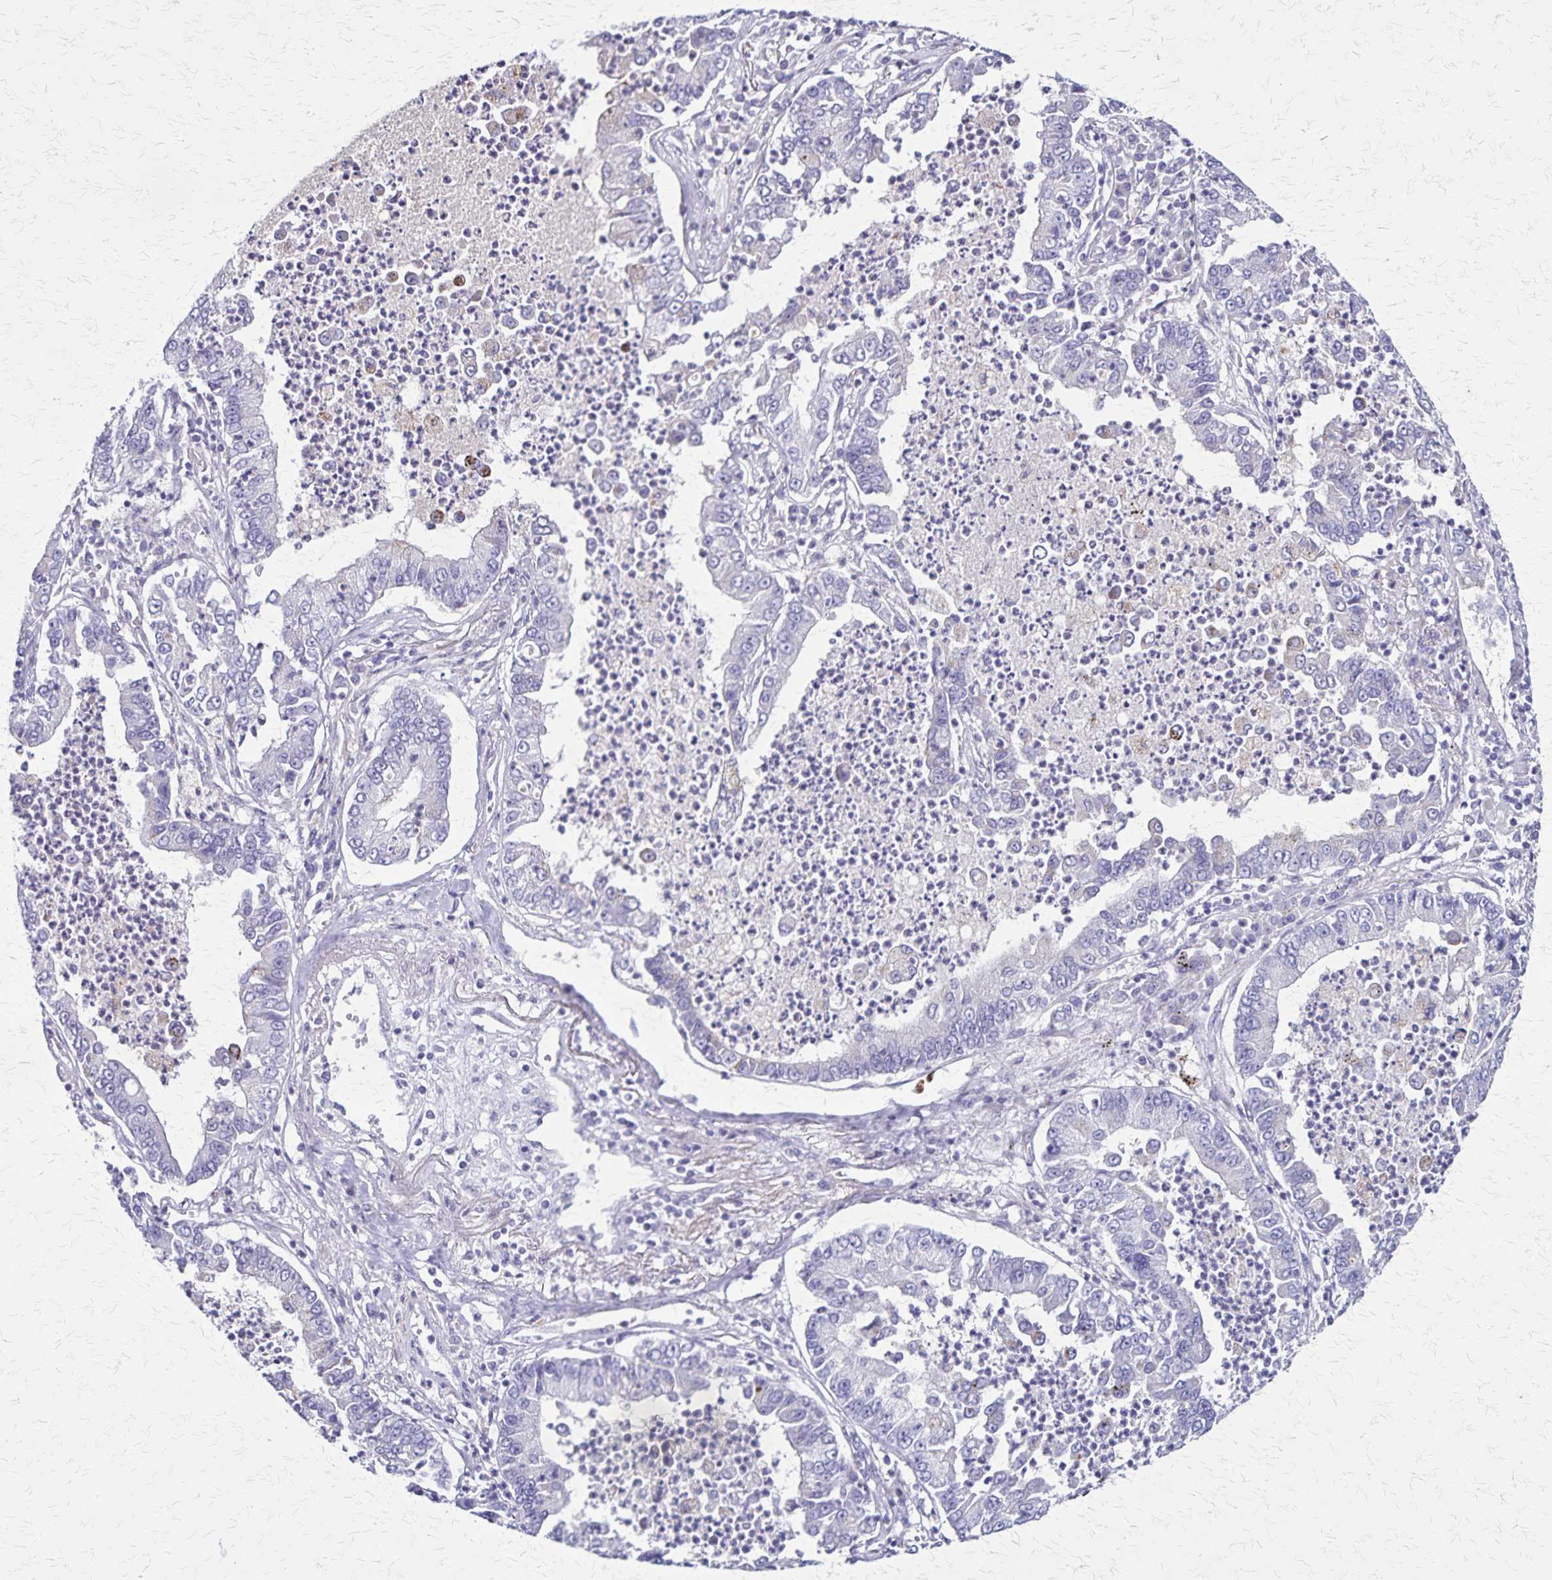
{"staining": {"intensity": "negative", "quantity": "none", "location": "none"}, "tissue": "lung cancer", "cell_type": "Tumor cells", "image_type": "cancer", "snomed": [{"axis": "morphology", "description": "Adenocarcinoma, NOS"}, {"axis": "topography", "description": "Lung"}], "caption": "Image shows no protein staining in tumor cells of lung cancer tissue. (Brightfield microscopy of DAB (3,3'-diaminobenzidine) immunohistochemistry at high magnification).", "gene": "OR51B5", "patient": {"sex": "female", "age": 57}}